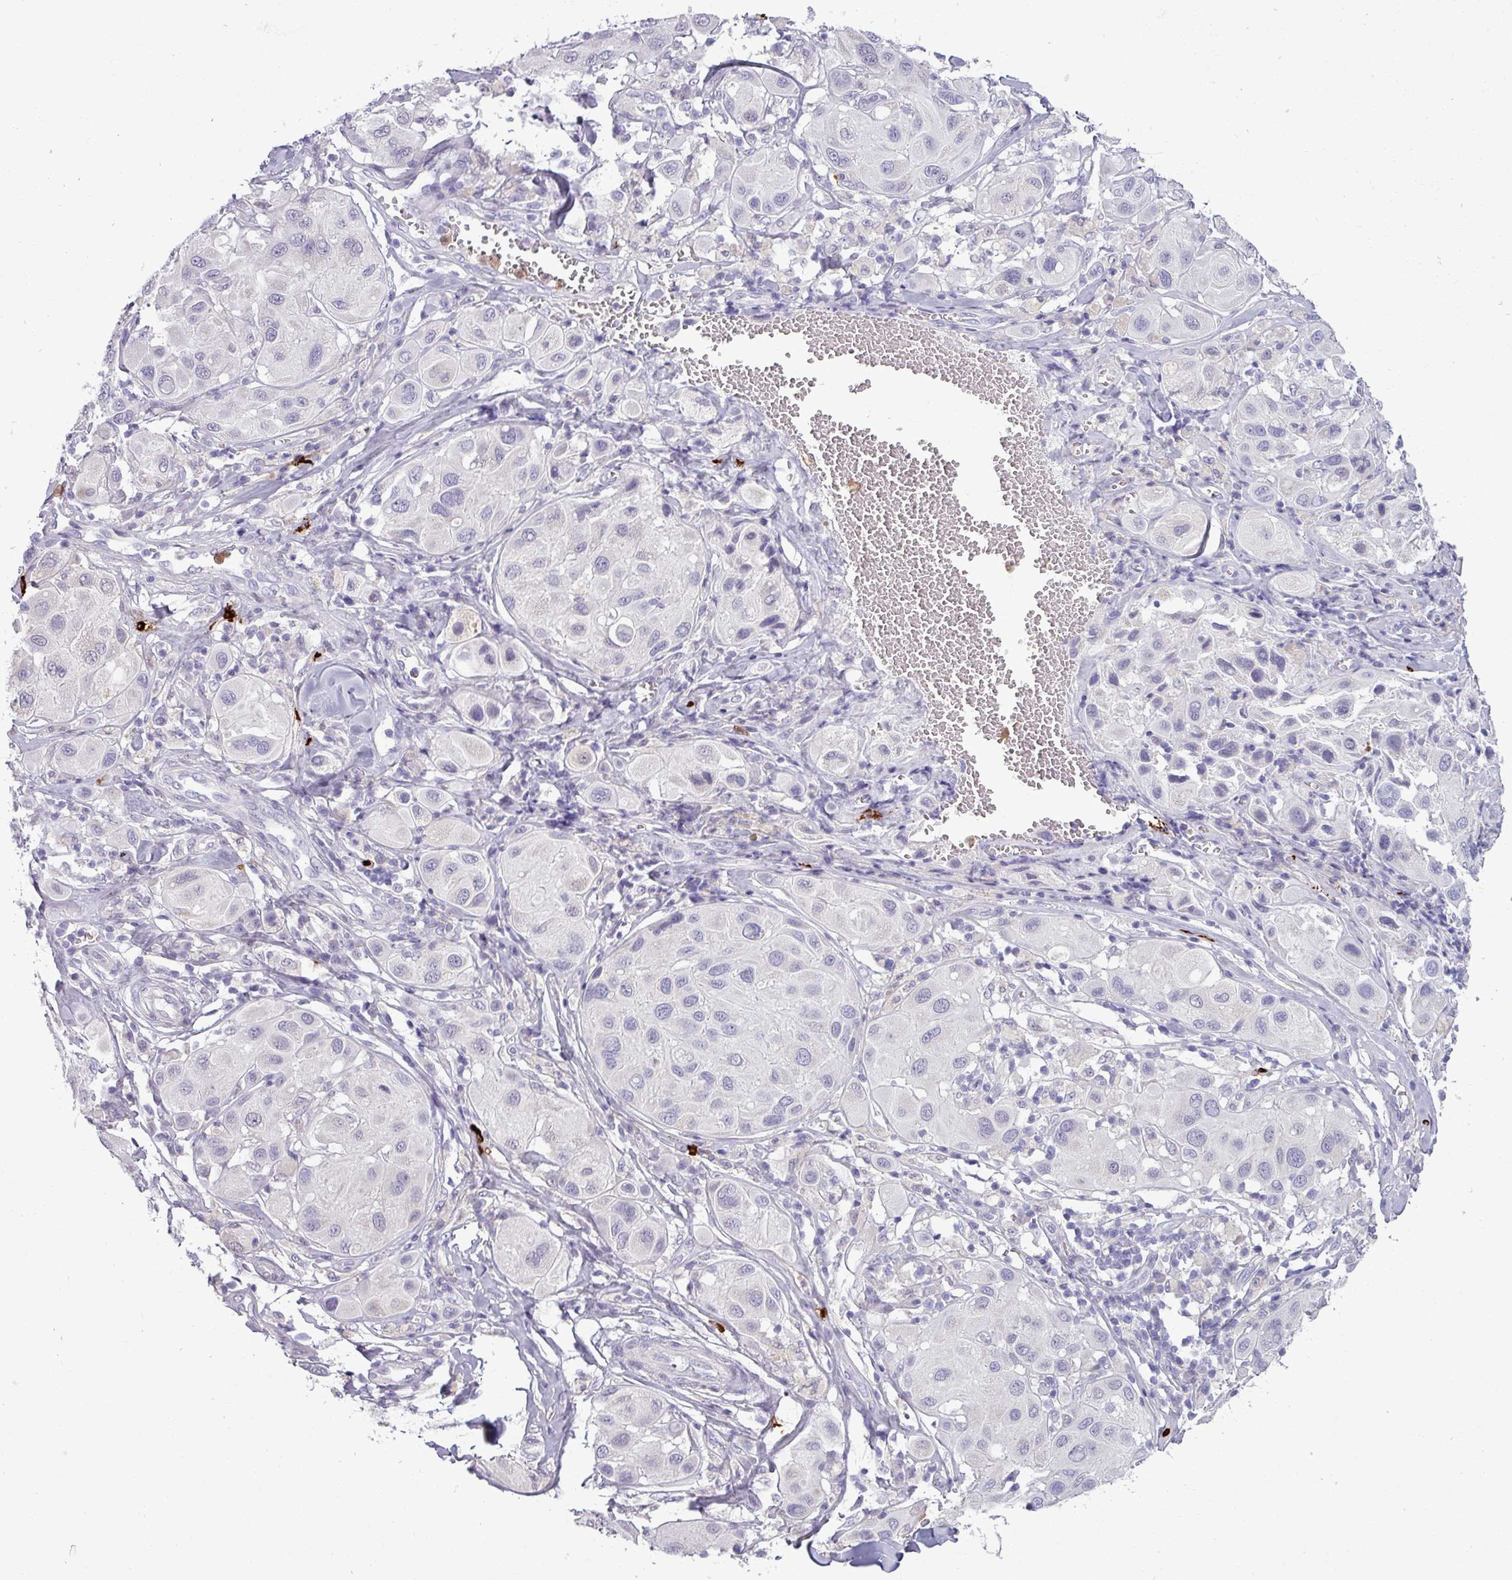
{"staining": {"intensity": "negative", "quantity": "none", "location": "none"}, "tissue": "melanoma", "cell_type": "Tumor cells", "image_type": "cancer", "snomed": [{"axis": "morphology", "description": "Malignant melanoma, Metastatic site"}, {"axis": "topography", "description": "Skin"}], "caption": "The IHC image has no significant positivity in tumor cells of malignant melanoma (metastatic site) tissue. Nuclei are stained in blue.", "gene": "TRIM39", "patient": {"sex": "male", "age": 41}}